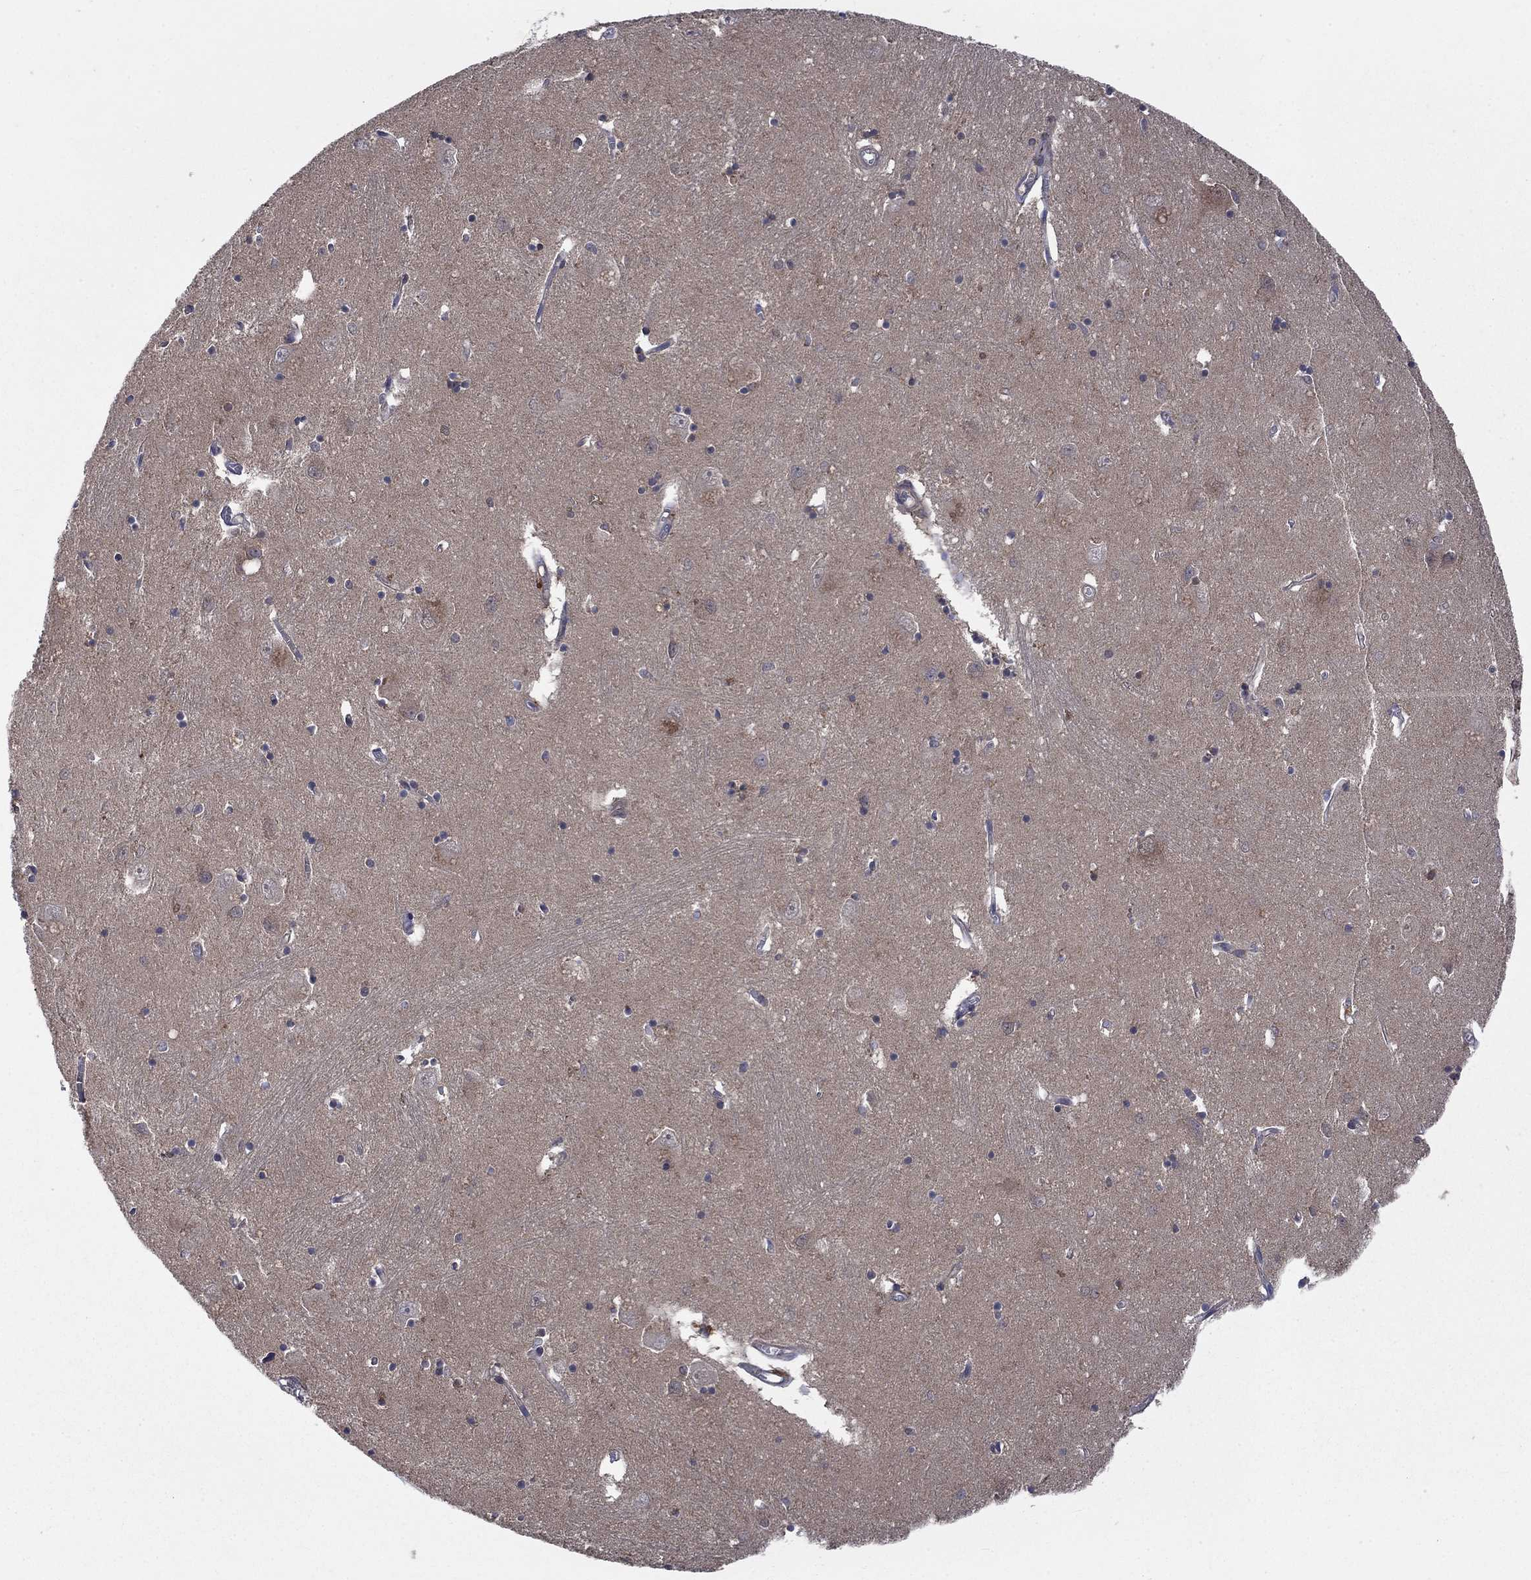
{"staining": {"intensity": "negative", "quantity": "none", "location": "none"}, "tissue": "caudate", "cell_type": "Glial cells", "image_type": "normal", "snomed": [{"axis": "morphology", "description": "Normal tissue, NOS"}, {"axis": "topography", "description": "Lateral ventricle wall"}], "caption": "Immunohistochemistry (IHC) micrograph of normal caudate stained for a protein (brown), which shows no positivity in glial cells.", "gene": "IAH1", "patient": {"sex": "male", "age": 54}}